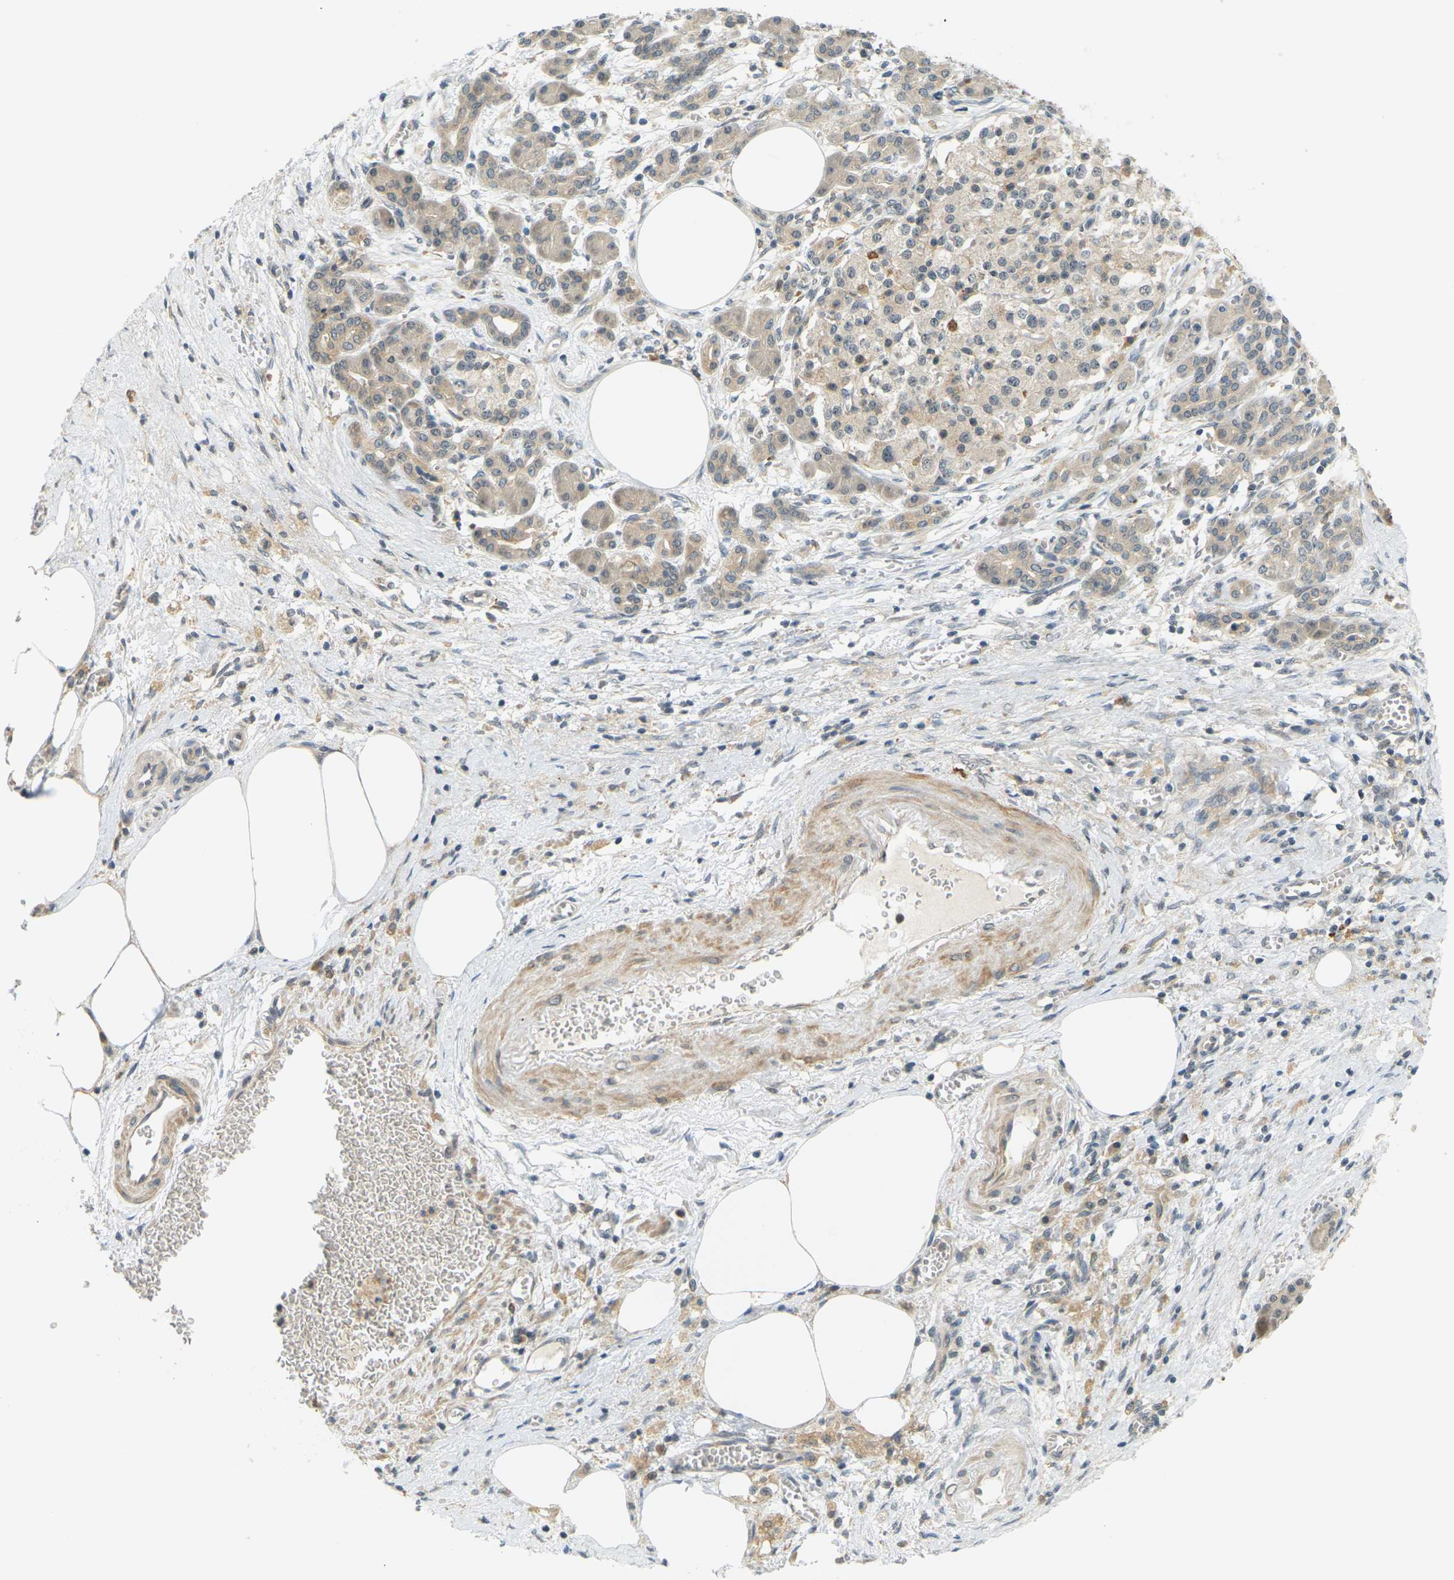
{"staining": {"intensity": "weak", "quantity": ">75%", "location": "cytoplasmic/membranous"}, "tissue": "pancreatic cancer", "cell_type": "Tumor cells", "image_type": "cancer", "snomed": [{"axis": "morphology", "description": "Adenocarcinoma, NOS"}, {"axis": "topography", "description": "Pancreas"}], "caption": "Adenocarcinoma (pancreatic) stained for a protein (brown) demonstrates weak cytoplasmic/membranous positive expression in about >75% of tumor cells.", "gene": "SOCS6", "patient": {"sex": "female", "age": 70}}